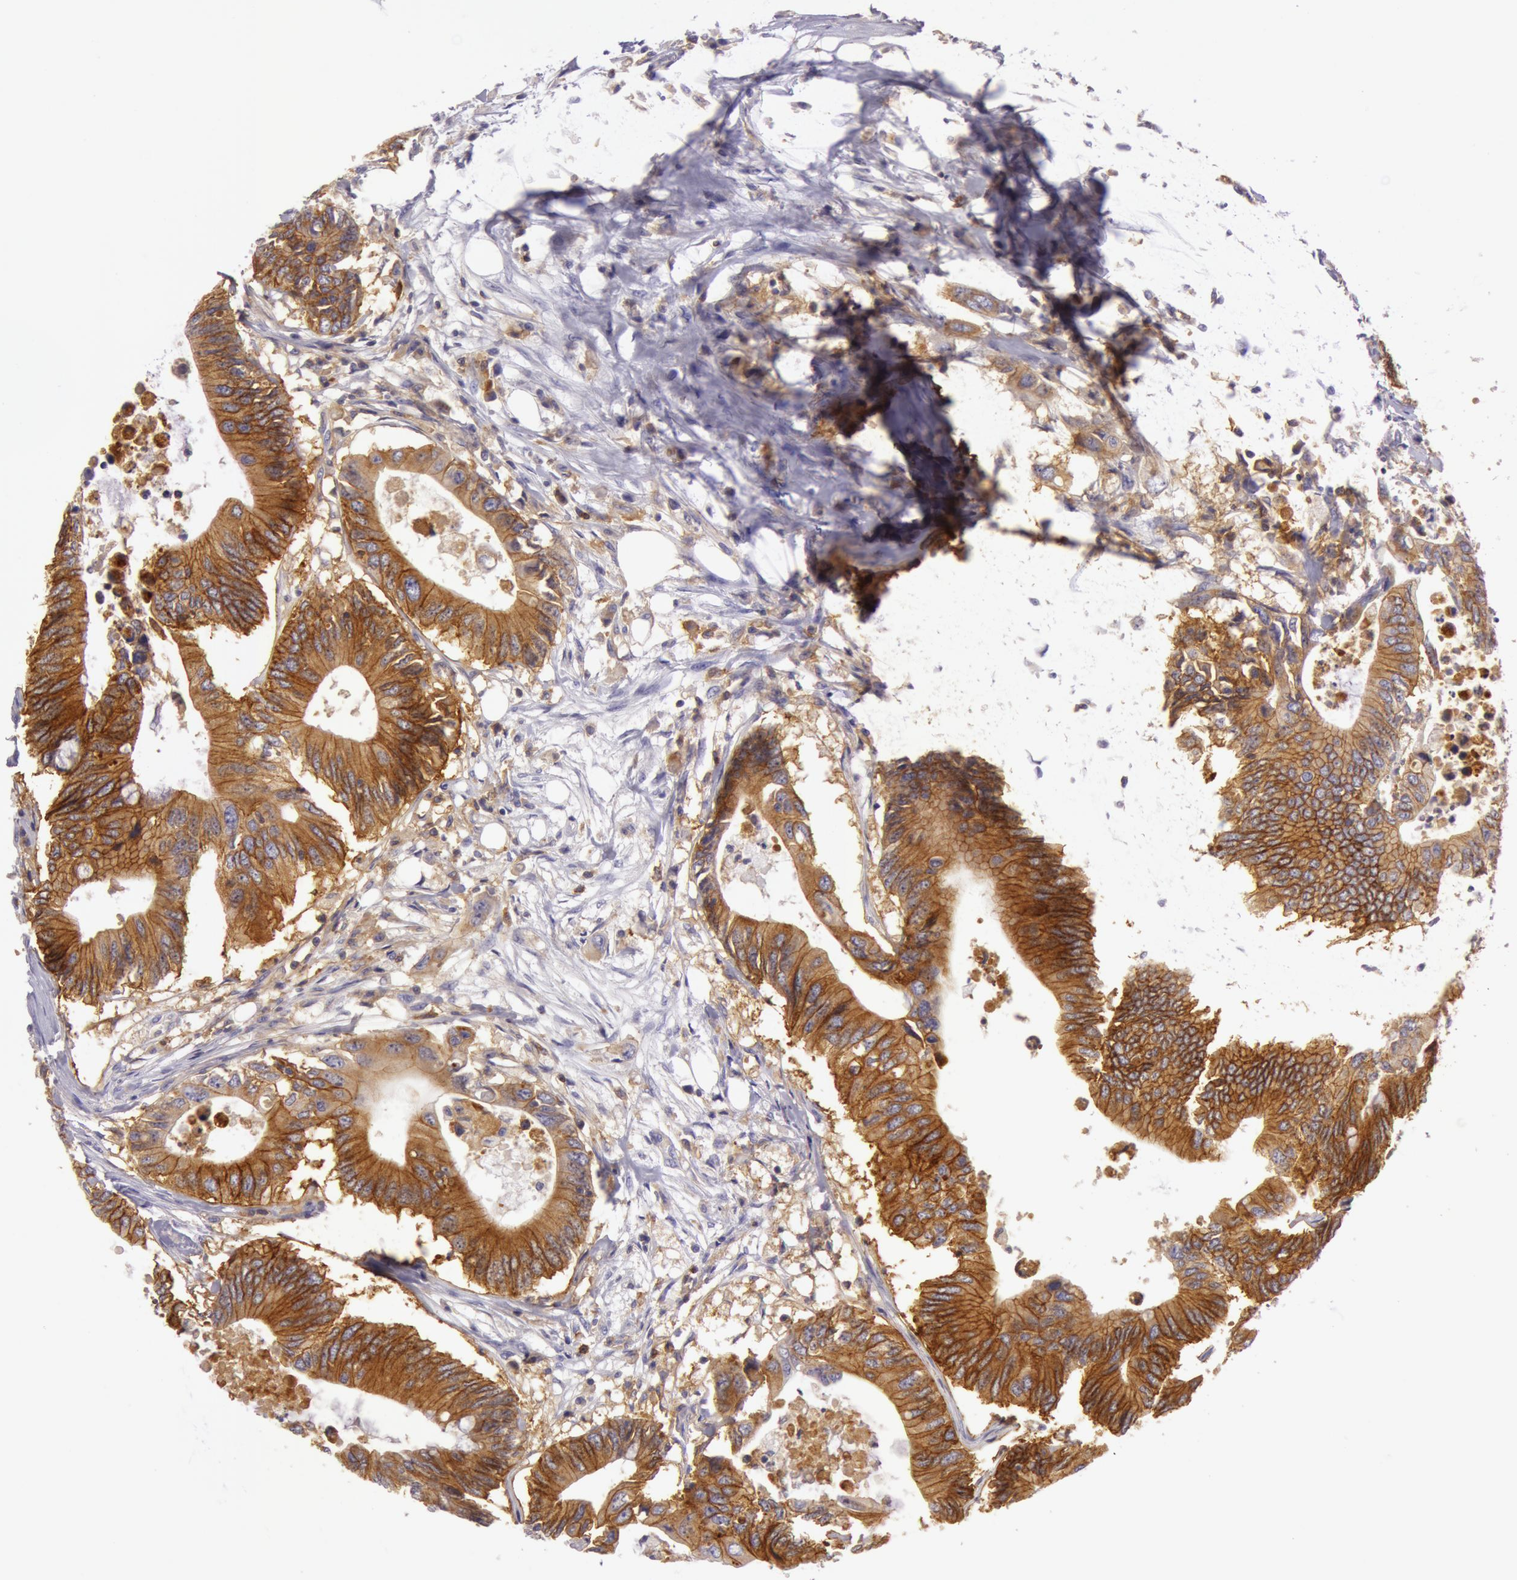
{"staining": {"intensity": "strong", "quantity": ">75%", "location": "cytoplasmic/membranous"}, "tissue": "colorectal cancer", "cell_type": "Tumor cells", "image_type": "cancer", "snomed": [{"axis": "morphology", "description": "Adenocarcinoma, NOS"}, {"axis": "topography", "description": "Colon"}], "caption": "The image reveals a brown stain indicating the presence of a protein in the cytoplasmic/membranous of tumor cells in colorectal adenocarcinoma.", "gene": "LY75", "patient": {"sex": "male", "age": 71}}